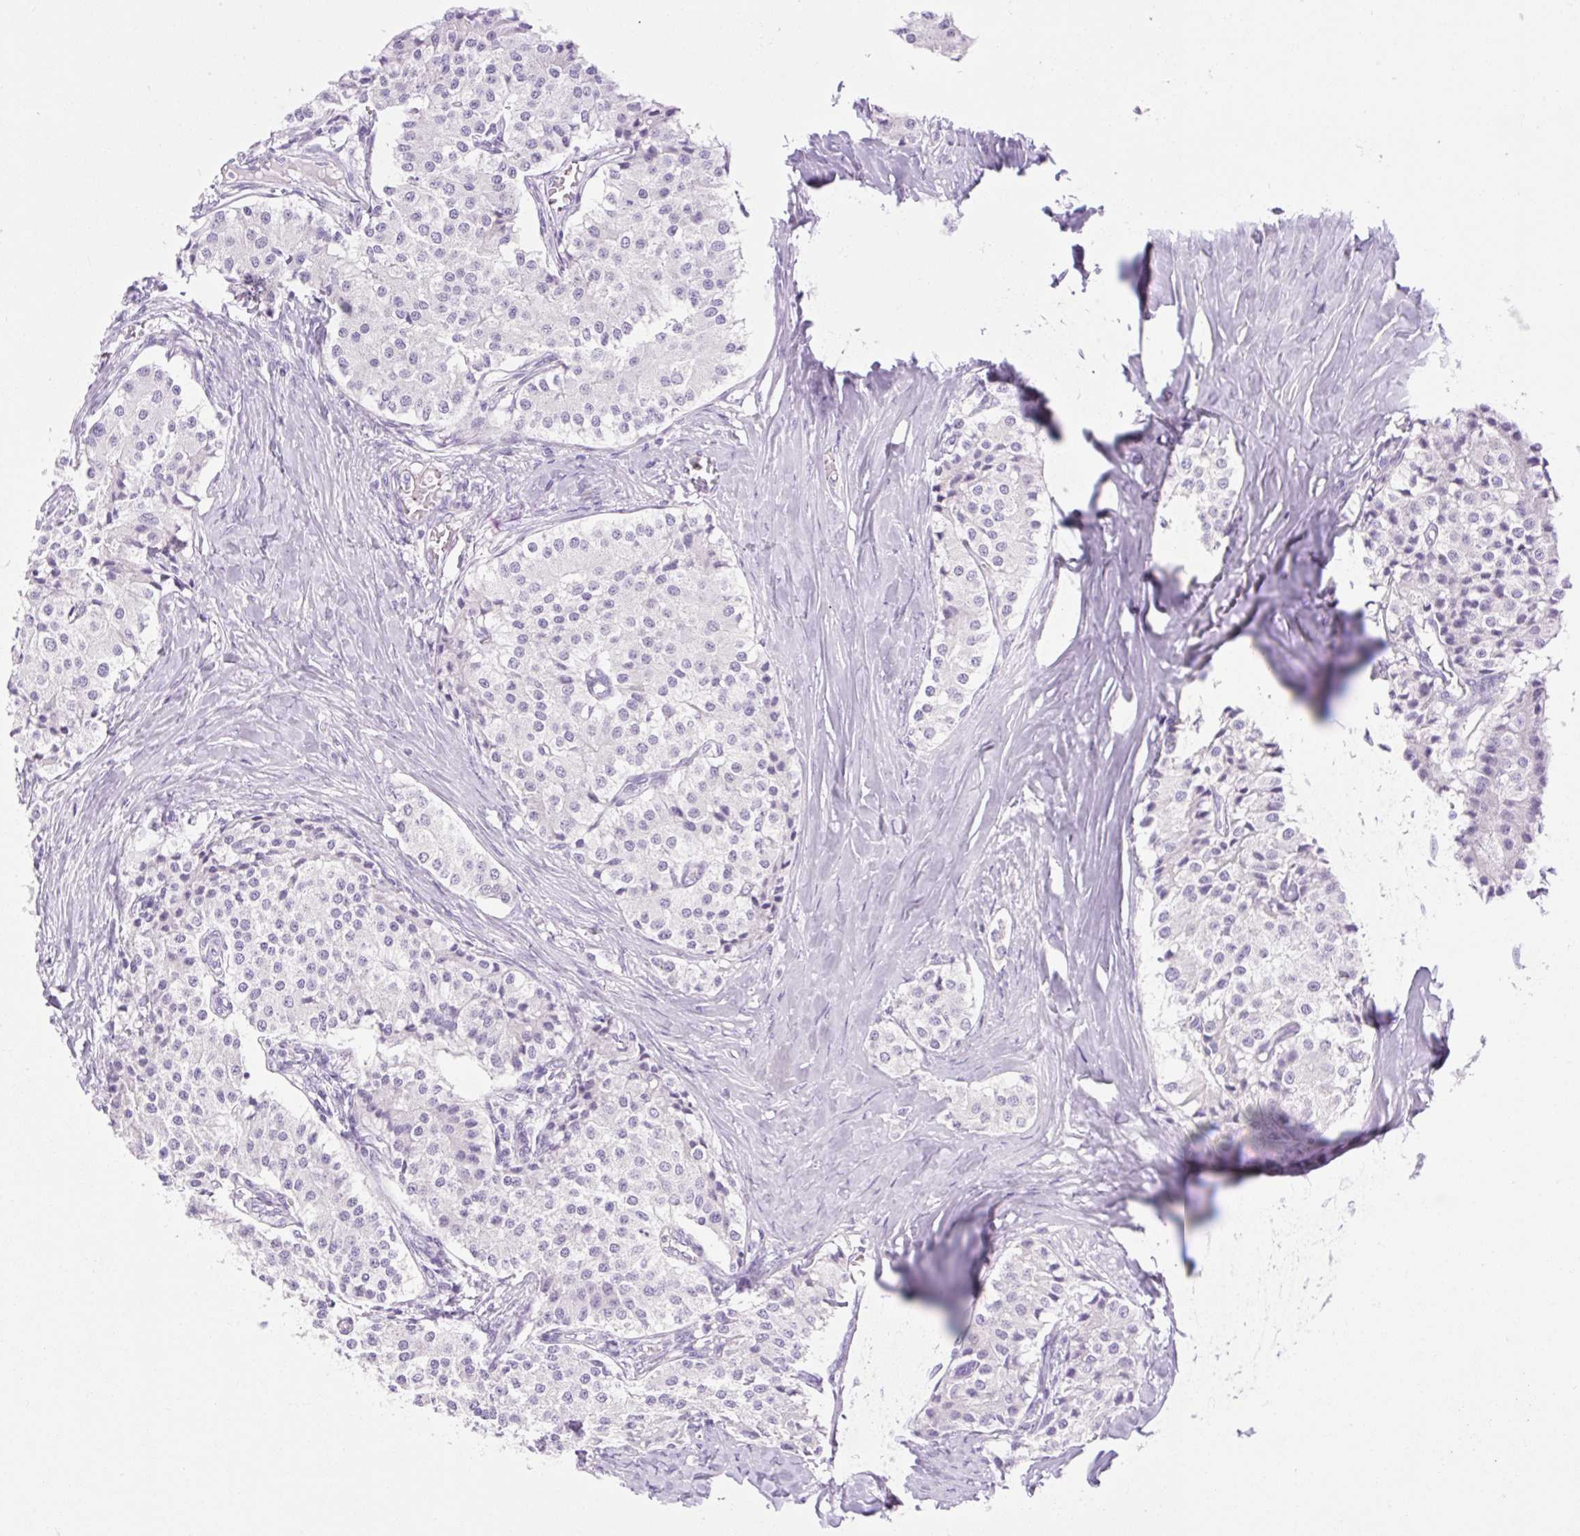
{"staining": {"intensity": "negative", "quantity": "none", "location": "none"}, "tissue": "carcinoid", "cell_type": "Tumor cells", "image_type": "cancer", "snomed": [{"axis": "morphology", "description": "Carcinoid, malignant, NOS"}, {"axis": "topography", "description": "Colon"}], "caption": "Protein analysis of carcinoid demonstrates no significant expression in tumor cells.", "gene": "SLC25A40", "patient": {"sex": "female", "age": 52}}